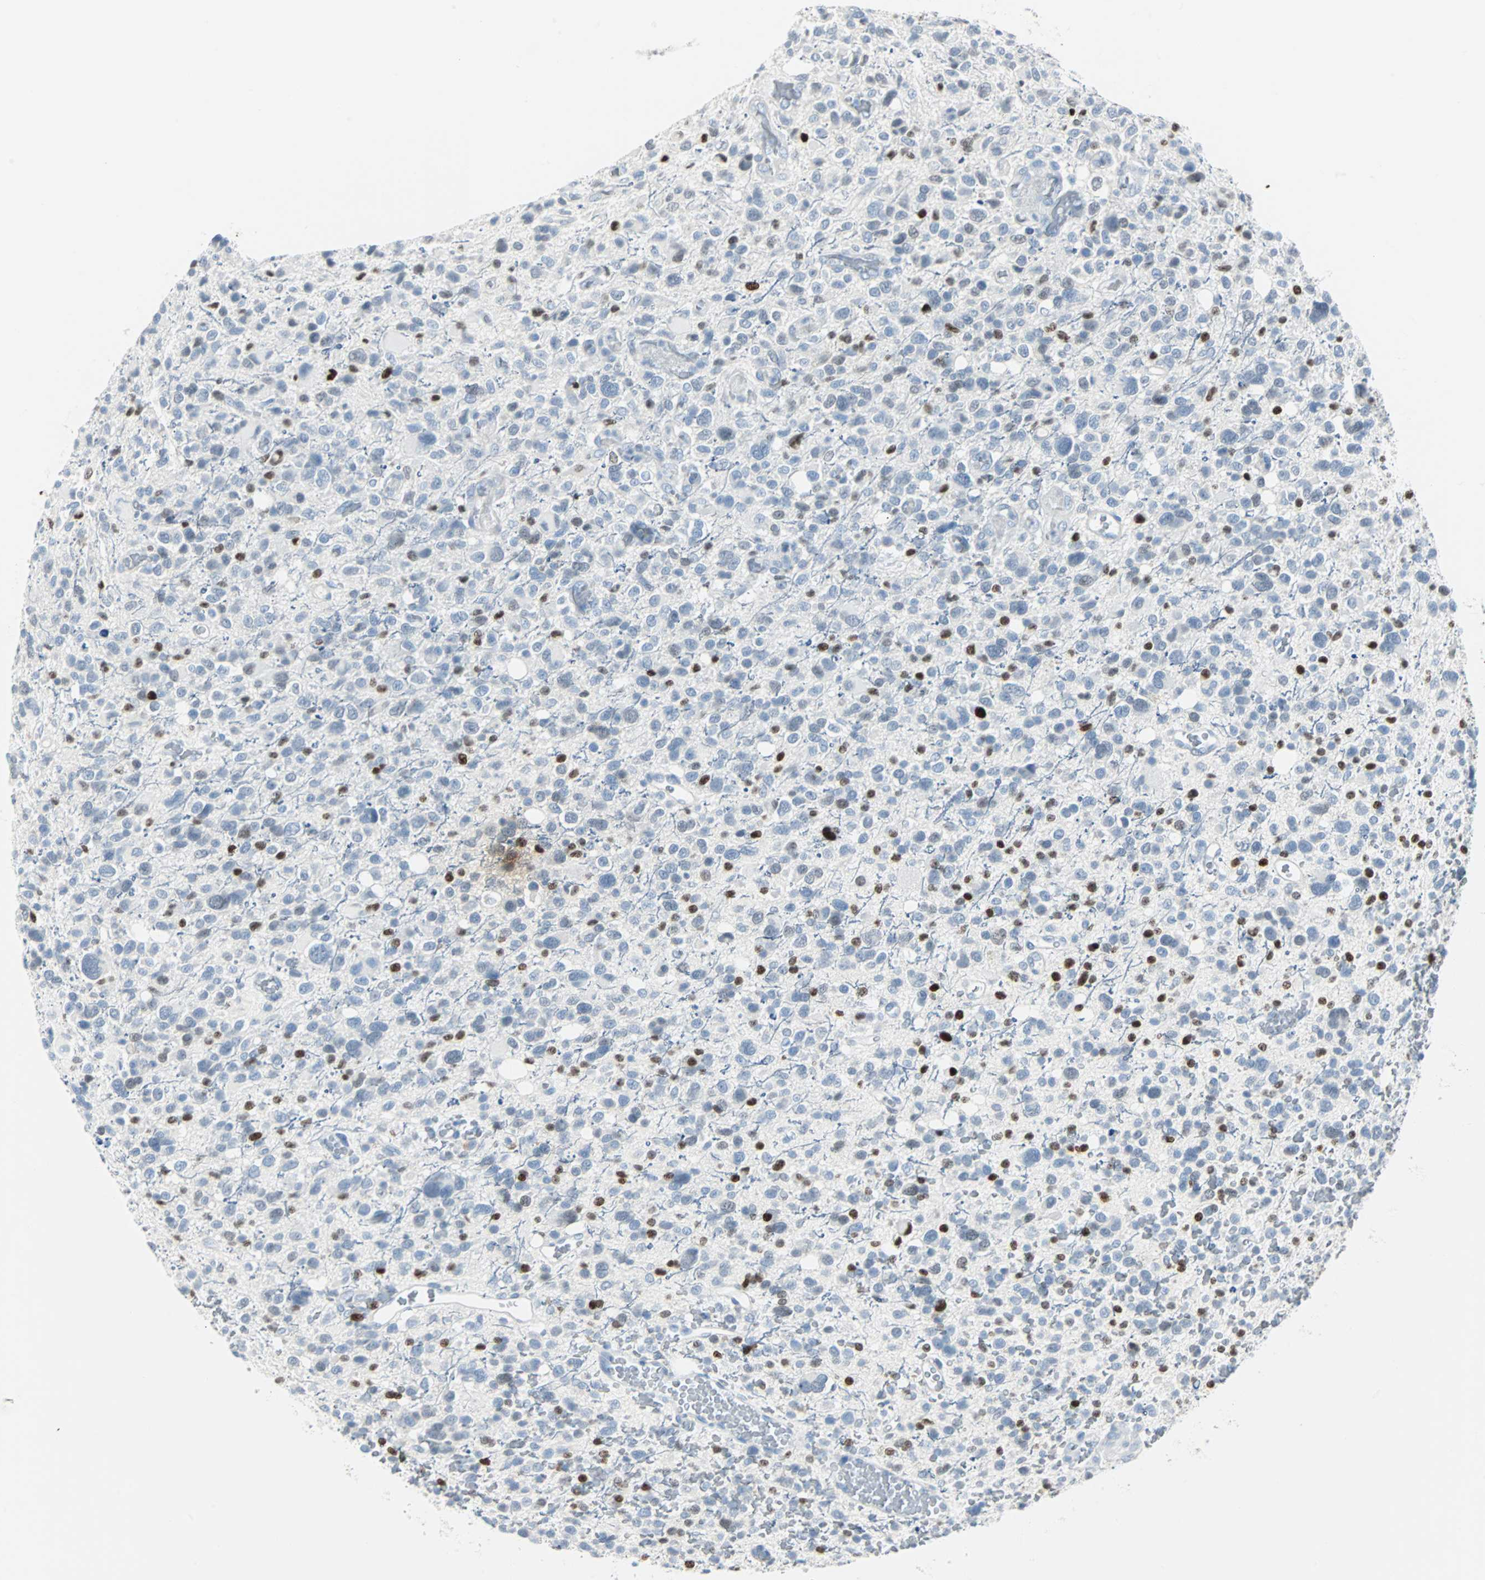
{"staining": {"intensity": "strong", "quantity": "<25%", "location": "nuclear"}, "tissue": "glioma", "cell_type": "Tumor cells", "image_type": "cancer", "snomed": [{"axis": "morphology", "description": "Glioma, malignant, High grade"}, {"axis": "topography", "description": "Brain"}], "caption": "Malignant glioma (high-grade) tissue exhibits strong nuclear positivity in about <25% of tumor cells", "gene": "IL33", "patient": {"sex": "male", "age": 48}}